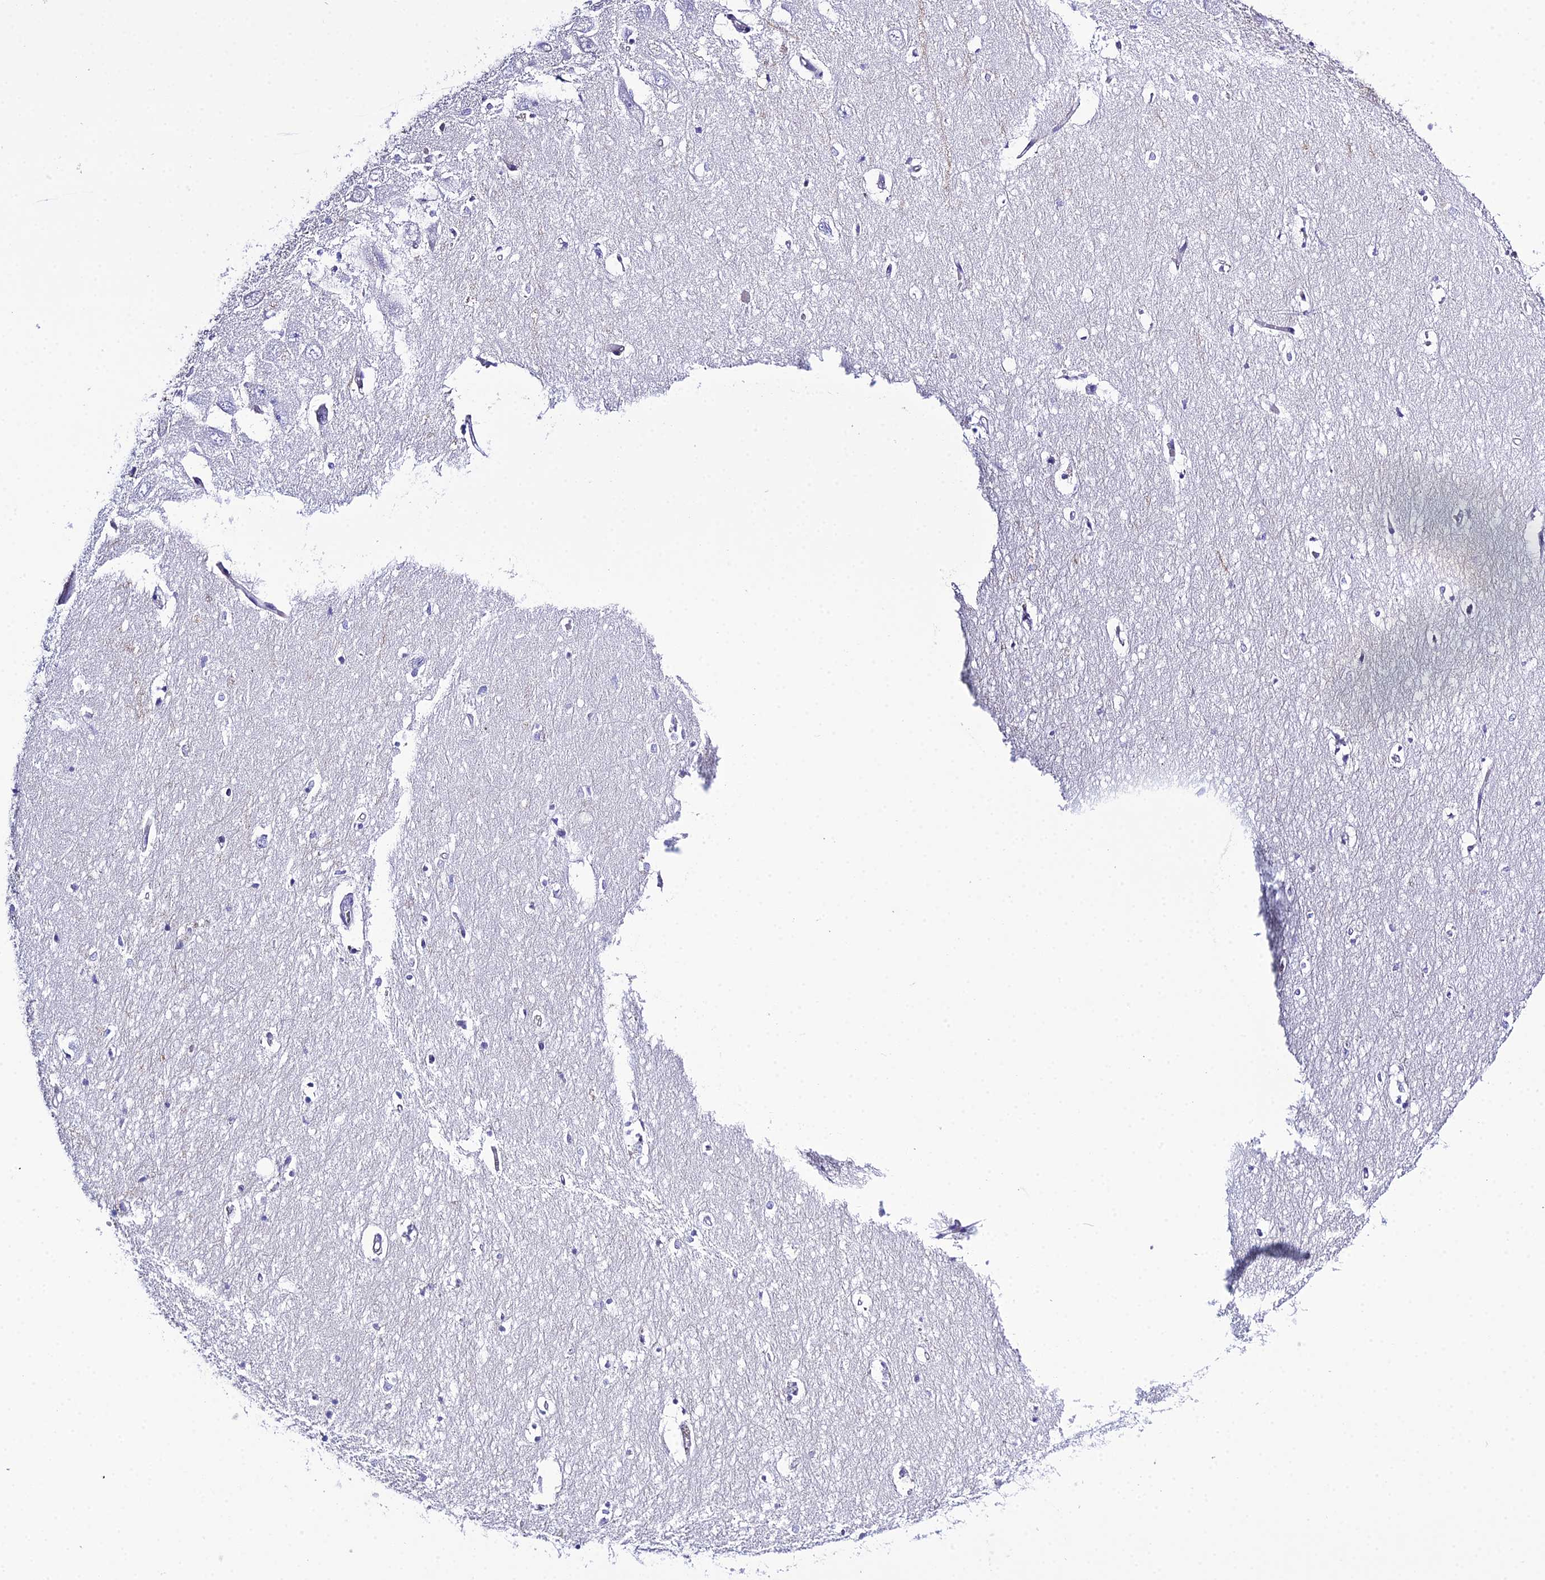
{"staining": {"intensity": "negative", "quantity": "none", "location": "none"}, "tissue": "hippocampus", "cell_type": "Glial cells", "image_type": "normal", "snomed": [{"axis": "morphology", "description": "Normal tissue, NOS"}, {"axis": "topography", "description": "Hippocampus"}], "caption": "This is an IHC histopathology image of benign hippocampus. There is no staining in glial cells.", "gene": "OR1Q1", "patient": {"sex": "female", "age": 64}}